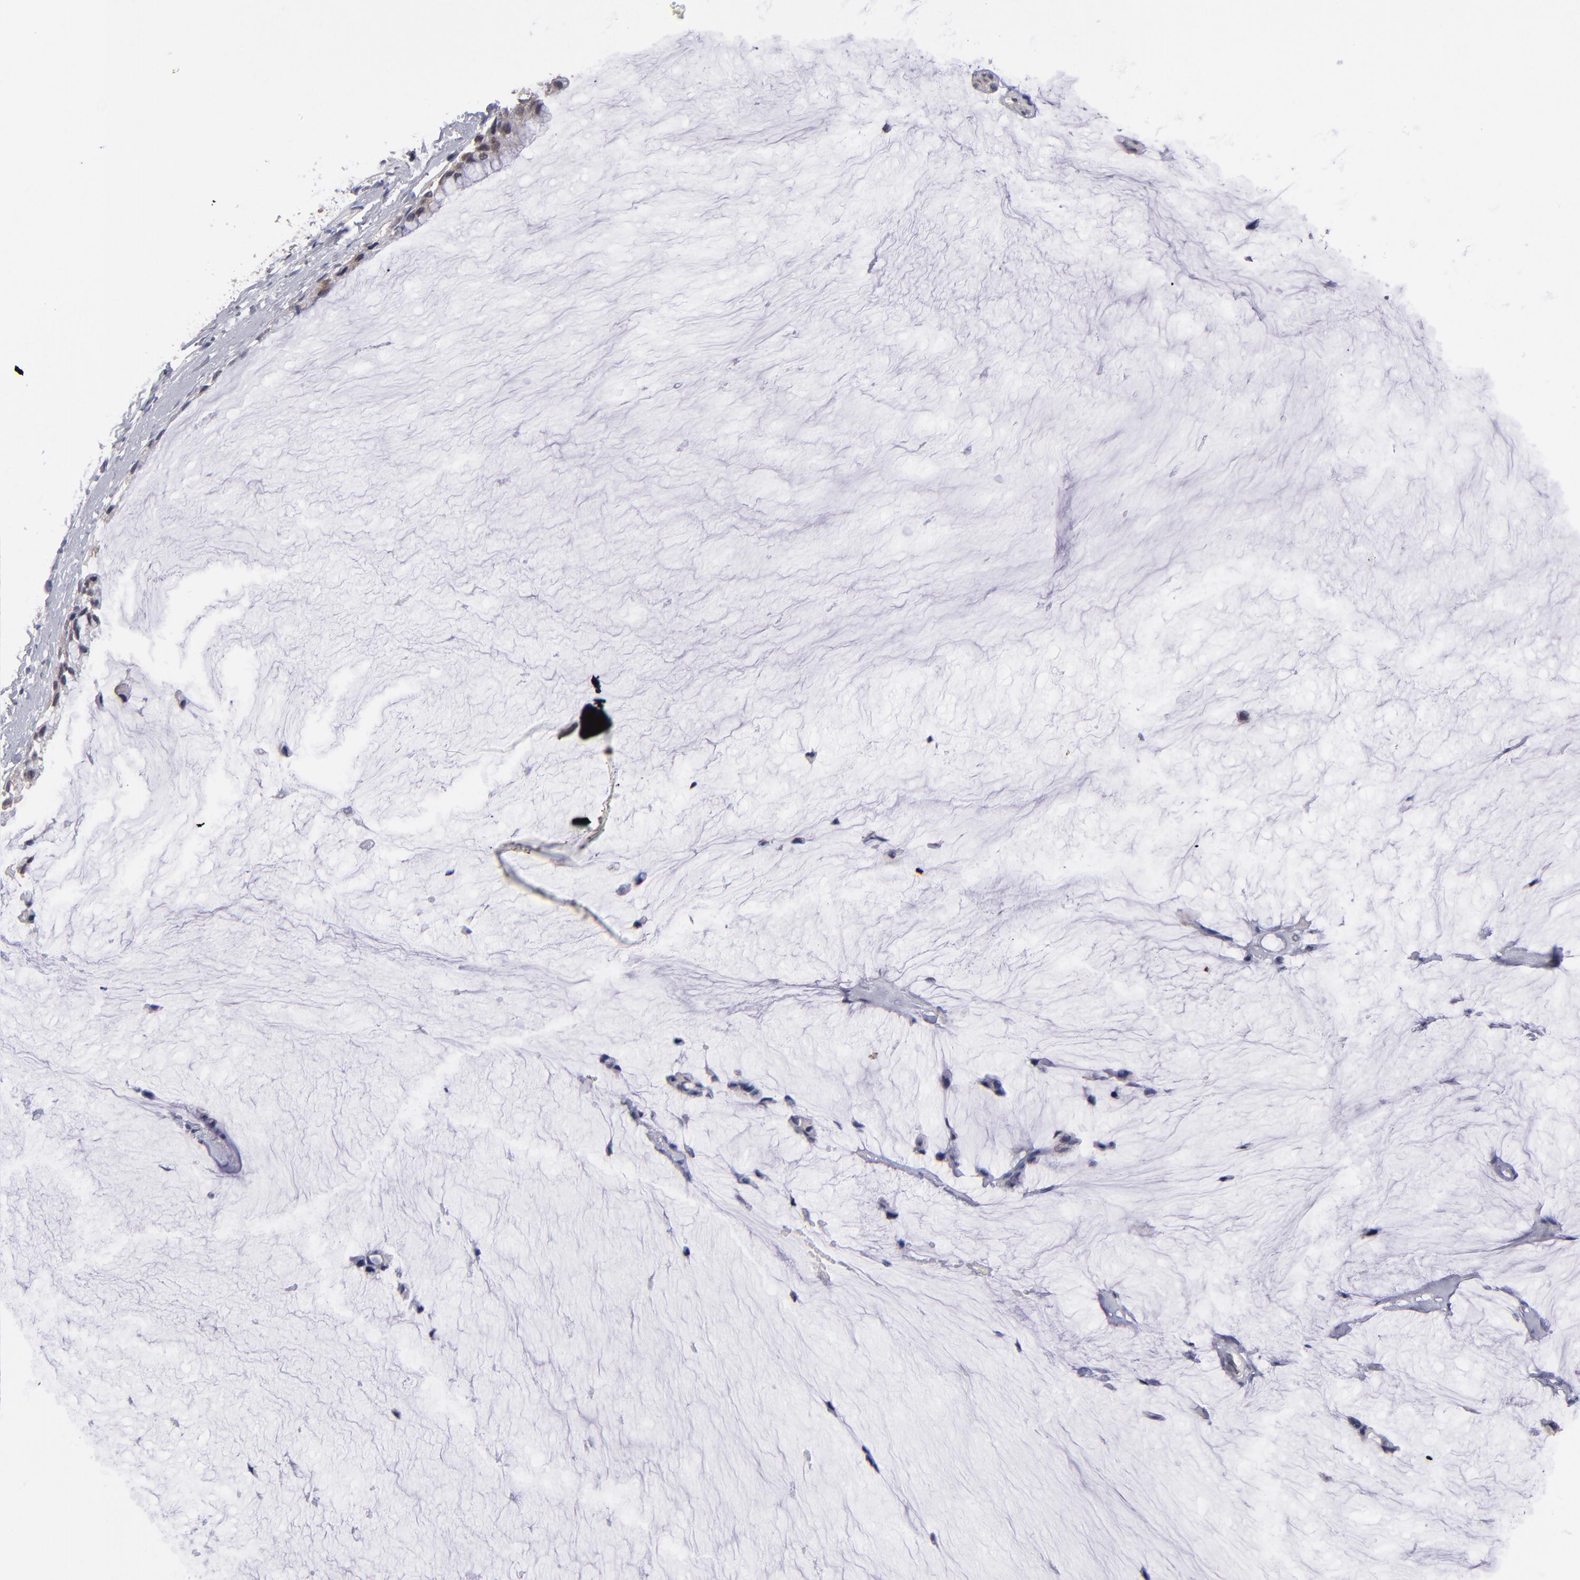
{"staining": {"intensity": "weak", "quantity": "25%-75%", "location": "cytoplasmic/membranous"}, "tissue": "ovarian cancer", "cell_type": "Tumor cells", "image_type": "cancer", "snomed": [{"axis": "morphology", "description": "Cystadenocarcinoma, mucinous, NOS"}, {"axis": "topography", "description": "Ovary"}], "caption": "Mucinous cystadenocarcinoma (ovarian) tissue displays weak cytoplasmic/membranous expression in approximately 25%-75% of tumor cells, visualized by immunohistochemistry. The protein is shown in brown color, while the nuclei are stained blue.", "gene": "EIF3L", "patient": {"sex": "female", "age": 39}}